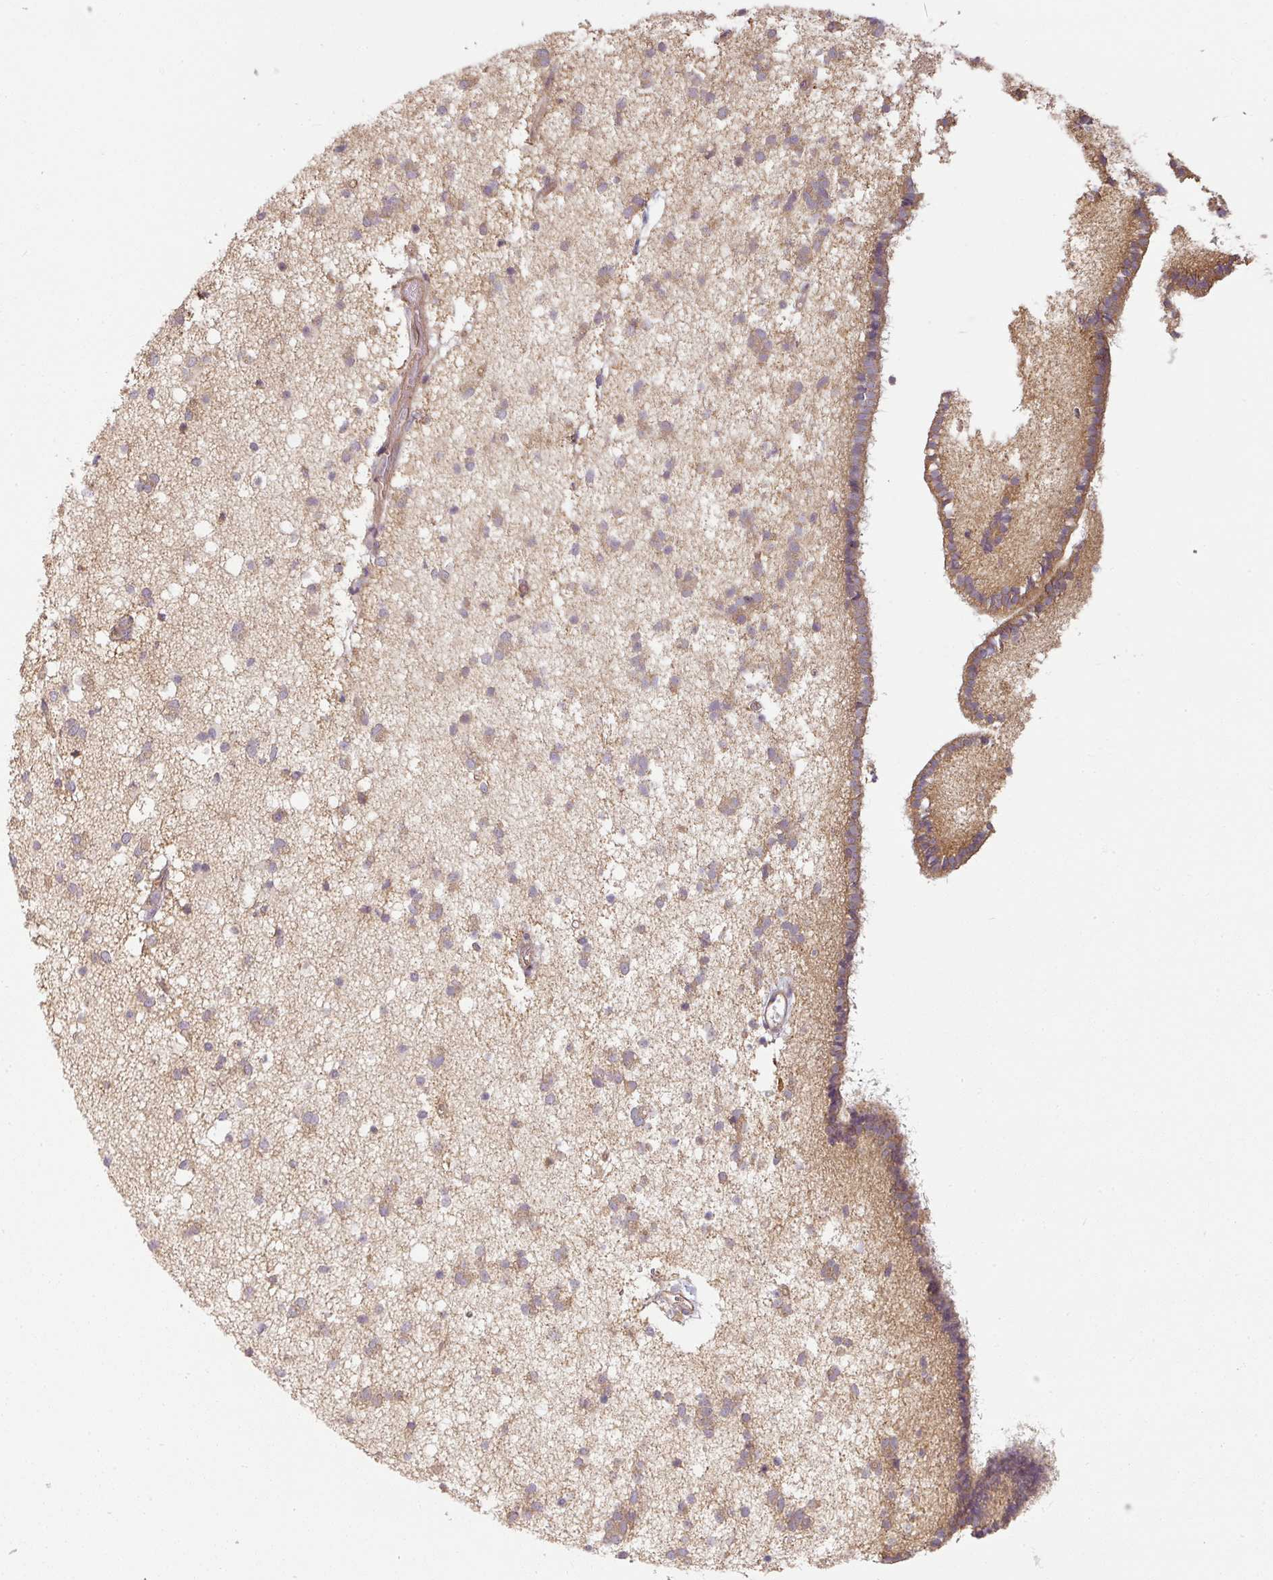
{"staining": {"intensity": "moderate", "quantity": ">75%", "location": "cytoplasmic/membranous"}, "tissue": "caudate", "cell_type": "Glial cells", "image_type": "normal", "snomed": [{"axis": "morphology", "description": "Normal tissue, NOS"}, {"axis": "topography", "description": "Lateral ventricle wall"}], "caption": "Protein staining of benign caudate exhibits moderate cytoplasmic/membranous positivity in approximately >75% of glial cells.", "gene": "RNF31", "patient": {"sex": "male", "age": 37}}